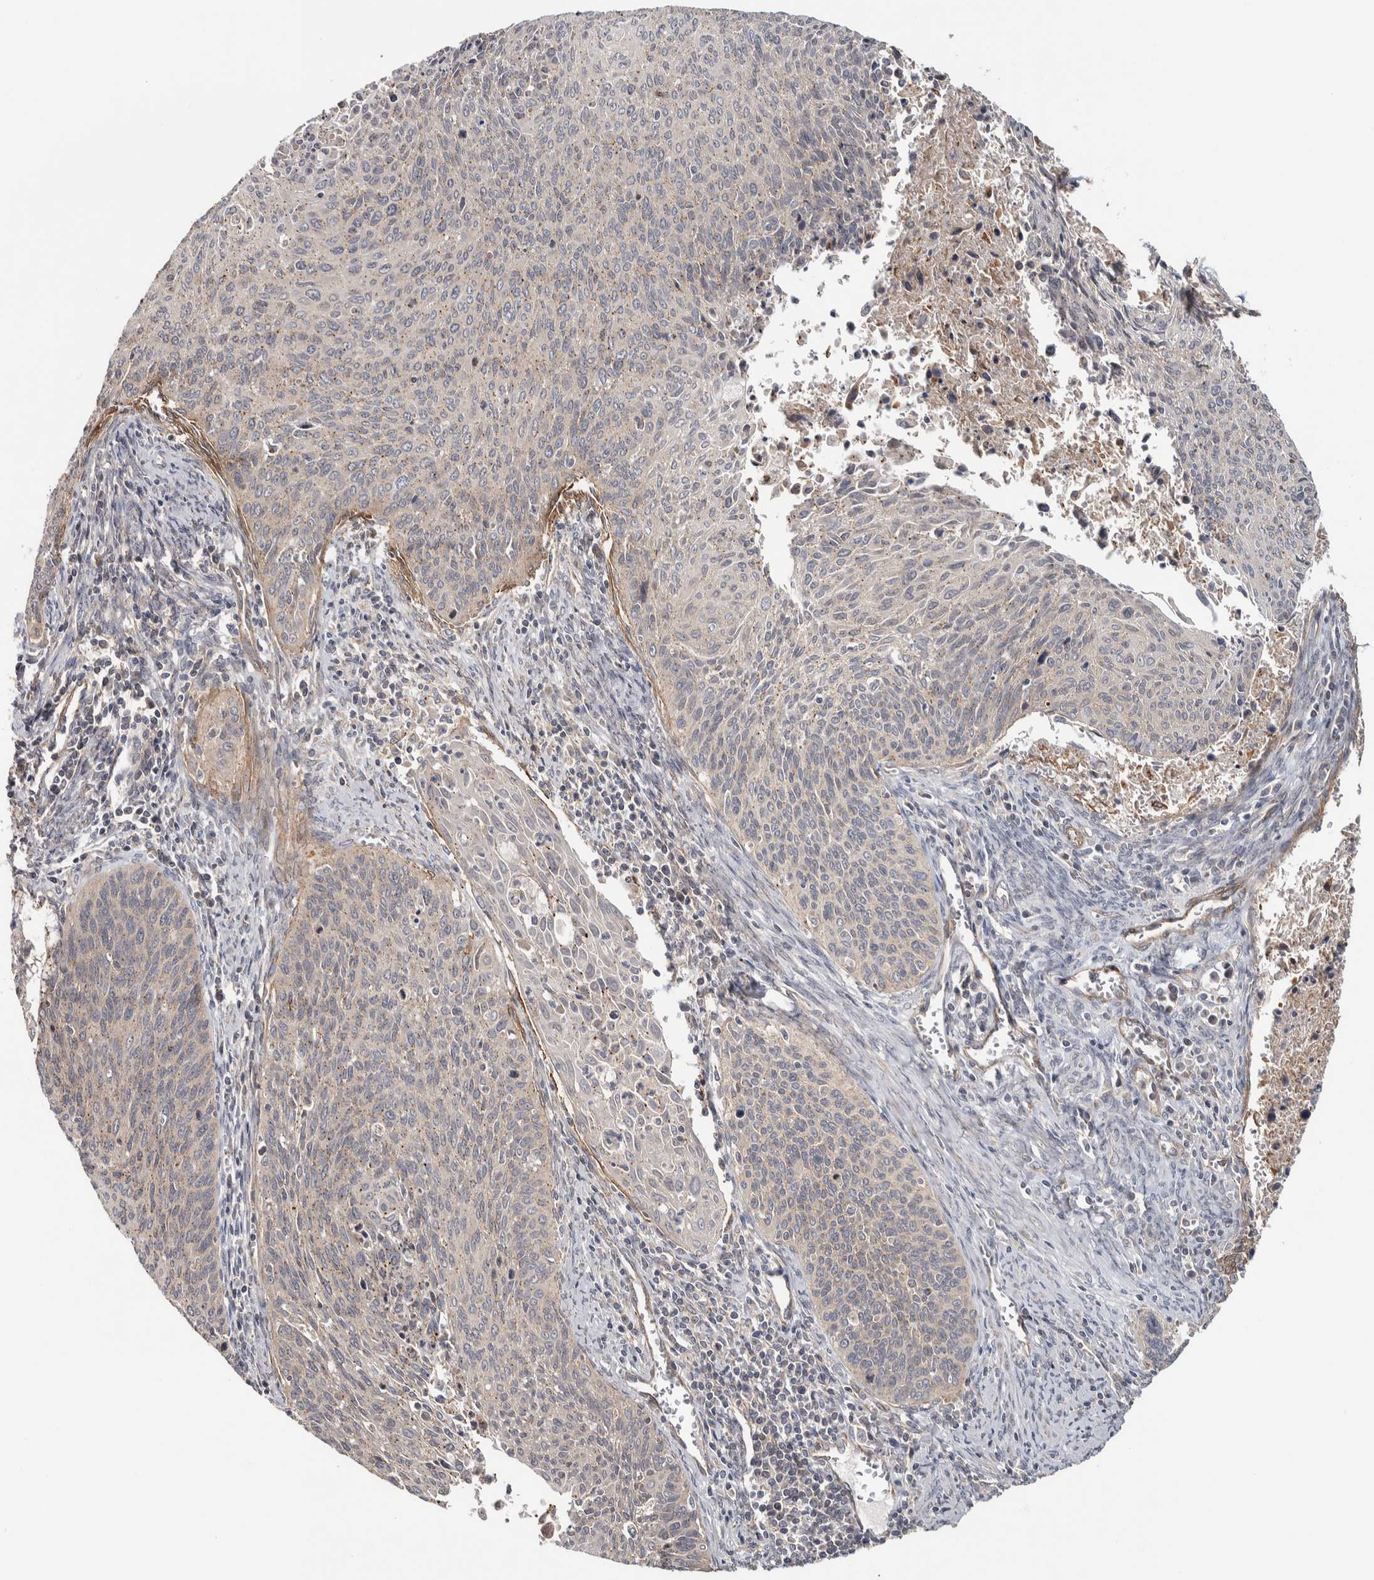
{"staining": {"intensity": "weak", "quantity": "25%-75%", "location": "cytoplasmic/membranous"}, "tissue": "cervical cancer", "cell_type": "Tumor cells", "image_type": "cancer", "snomed": [{"axis": "morphology", "description": "Squamous cell carcinoma, NOS"}, {"axis": "topography", "description": "Cervix"}], "caption": "Immunohistochemical staining of cervical cancer (squamous cell carcinoma) displays weak cytoplasmic/membranous protein staining in approximately 25%-75% of tumor cells.", "gene": "CHMP4C", "patient": {"sex": "female", "age": 55}}